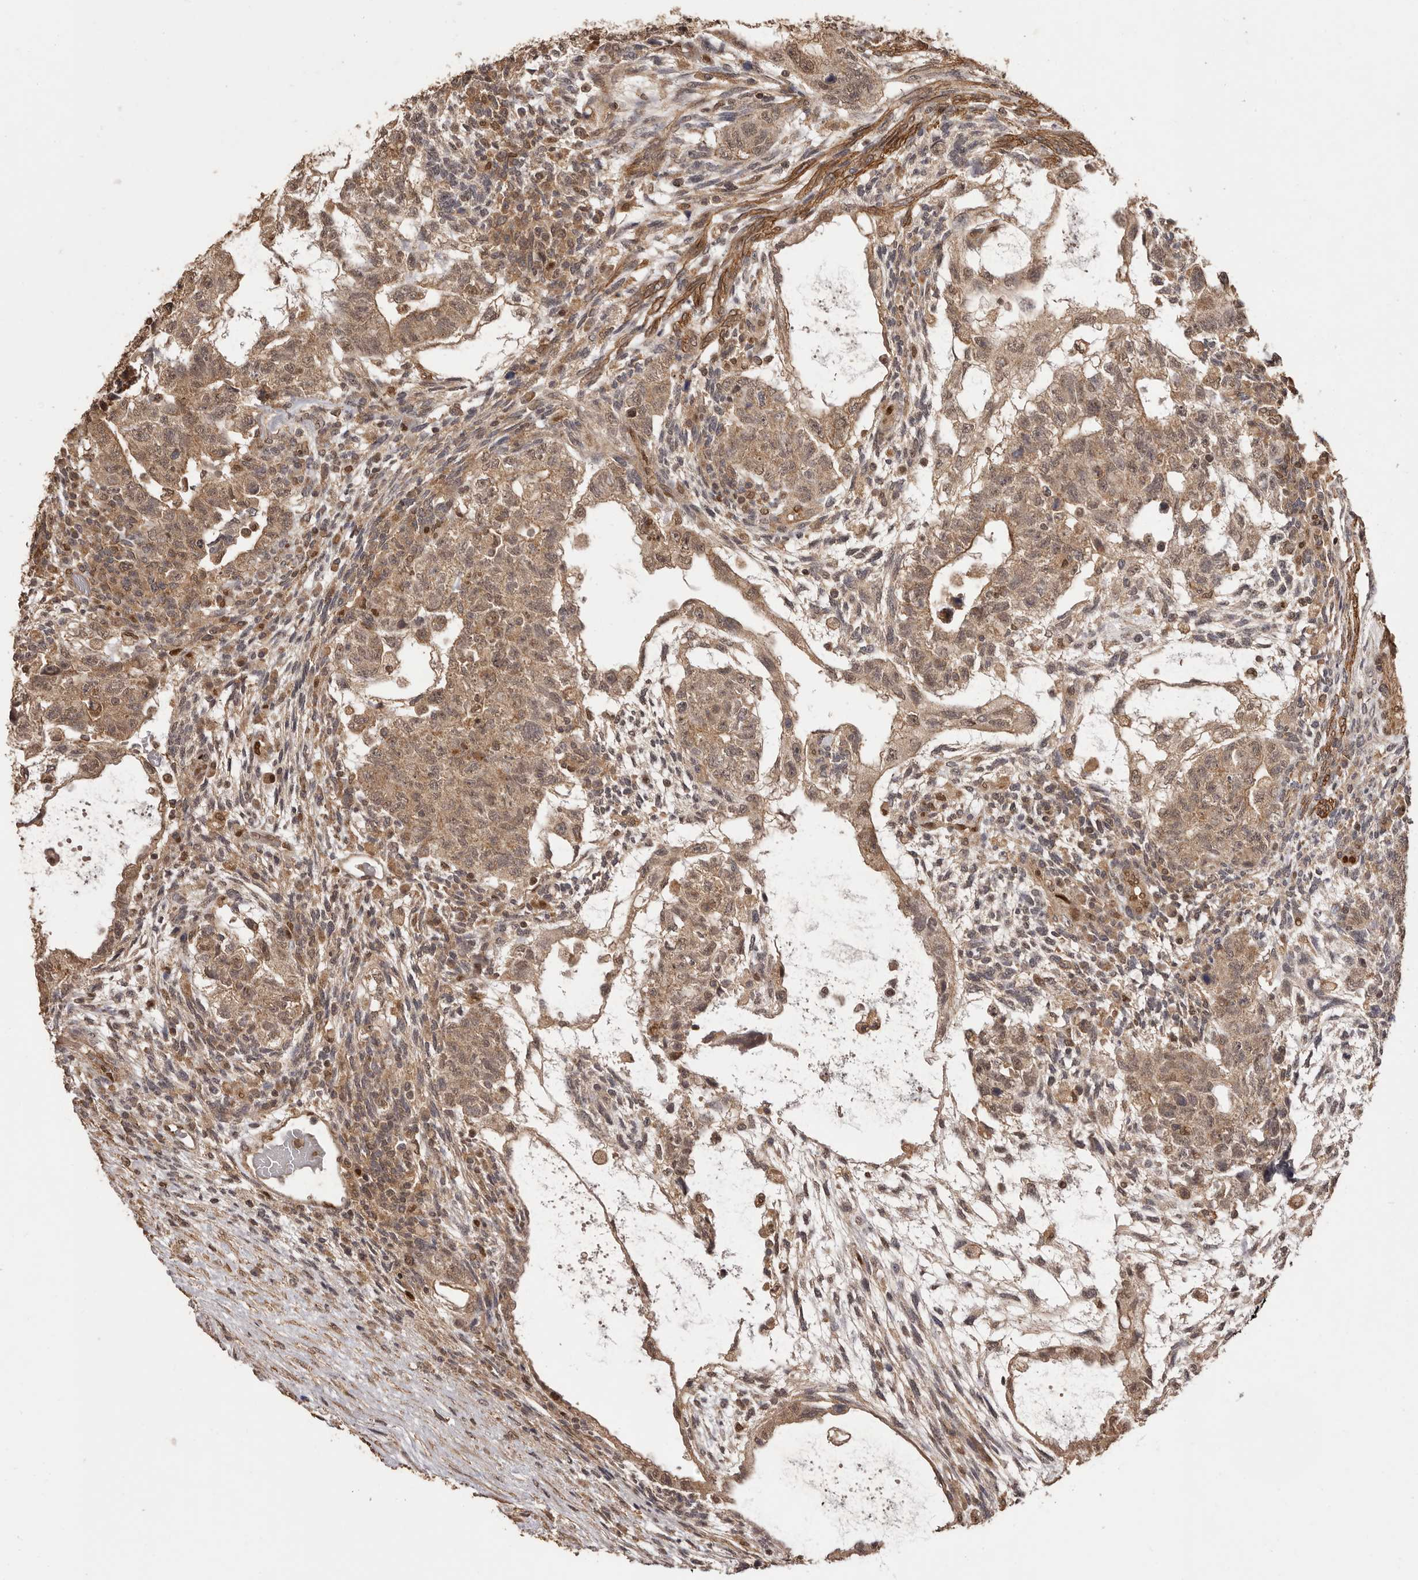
{"staining": {"intensity": "moderate", "quantity": ">75%", "location": "cytoplasmic/membranous,nuclear"}, "tissue": "testis cancer", "cell_type": "Tumor cells", "image_type": "cancer", "snomed": [{"axis": "morphology", "description": "Normal tissue, NOS"}, {"axis": "morphology", "description": "Carcinoma, Embryonal, NOS"}, {"axis": "topography", "description": "Testis"}], "caption": "Human testis embryonal carcinoma stained with a brown dye shows moderate cytoplasmic/membranous and nuclear positive expression in about >75% of tumor cells.", "gene": "UBR2", "patient": {"sex": "male", "age": 36}}